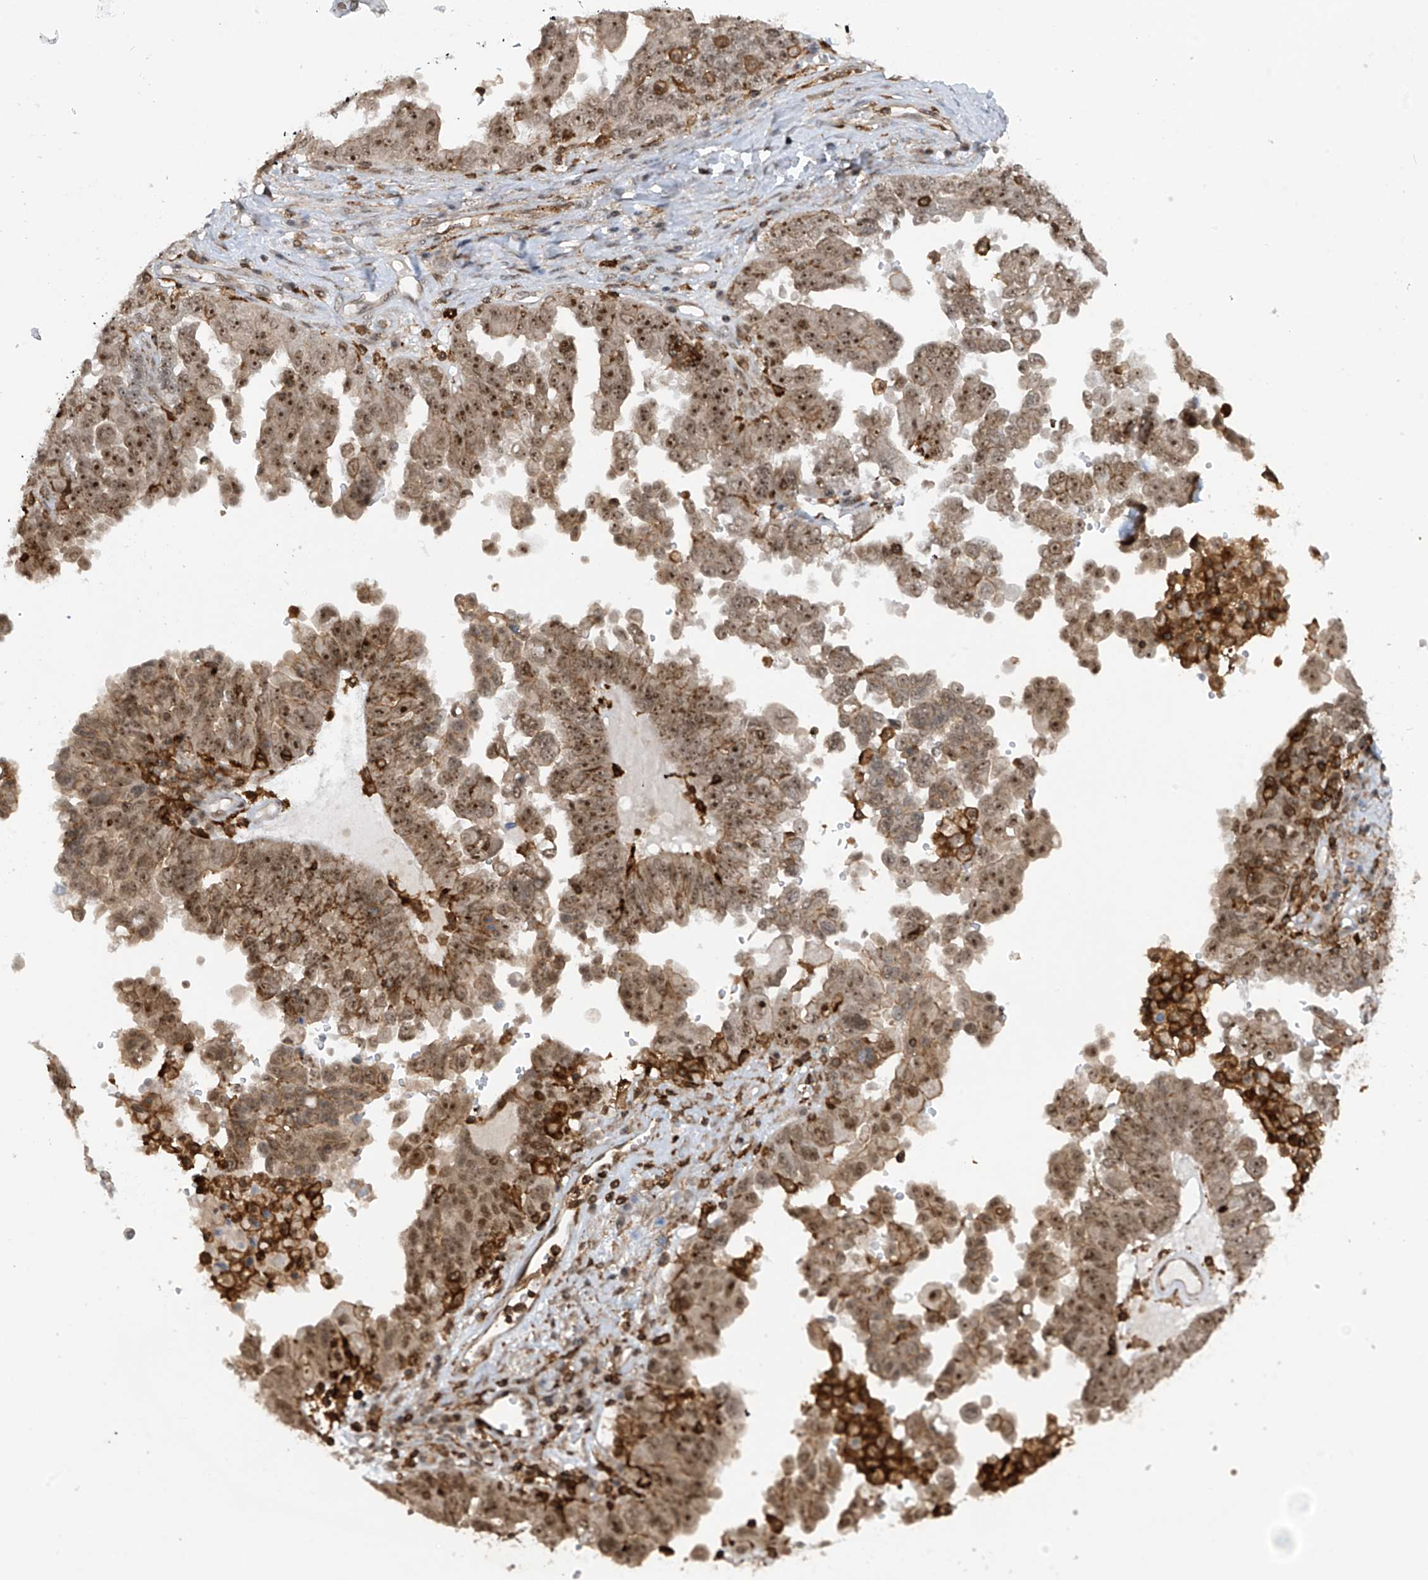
{"staining": {"intensity": "moderate", "quantity": ">75%", "location": "nuclear"}, "tissue": "ovarian cancer", "cell_type": "Tumor cells", "image_type": "cancer", "snomed": [{"axis": "morphology", "description": "Carcinoma, endometroid"}, {"axis": "topography", "description": "Ovary"}], "caption": "Immunohistochemistry histopathology image of neoplastic tissue: human ovarian endometroid carcinoma stained using IHC exhibits medium levels of moderate protein expression localized specifically in the nuclear of tumor cells, appearing as a nuclear brown color.", "gene": "REPIN1", "patient": {"sex": "female", "age": 62}}